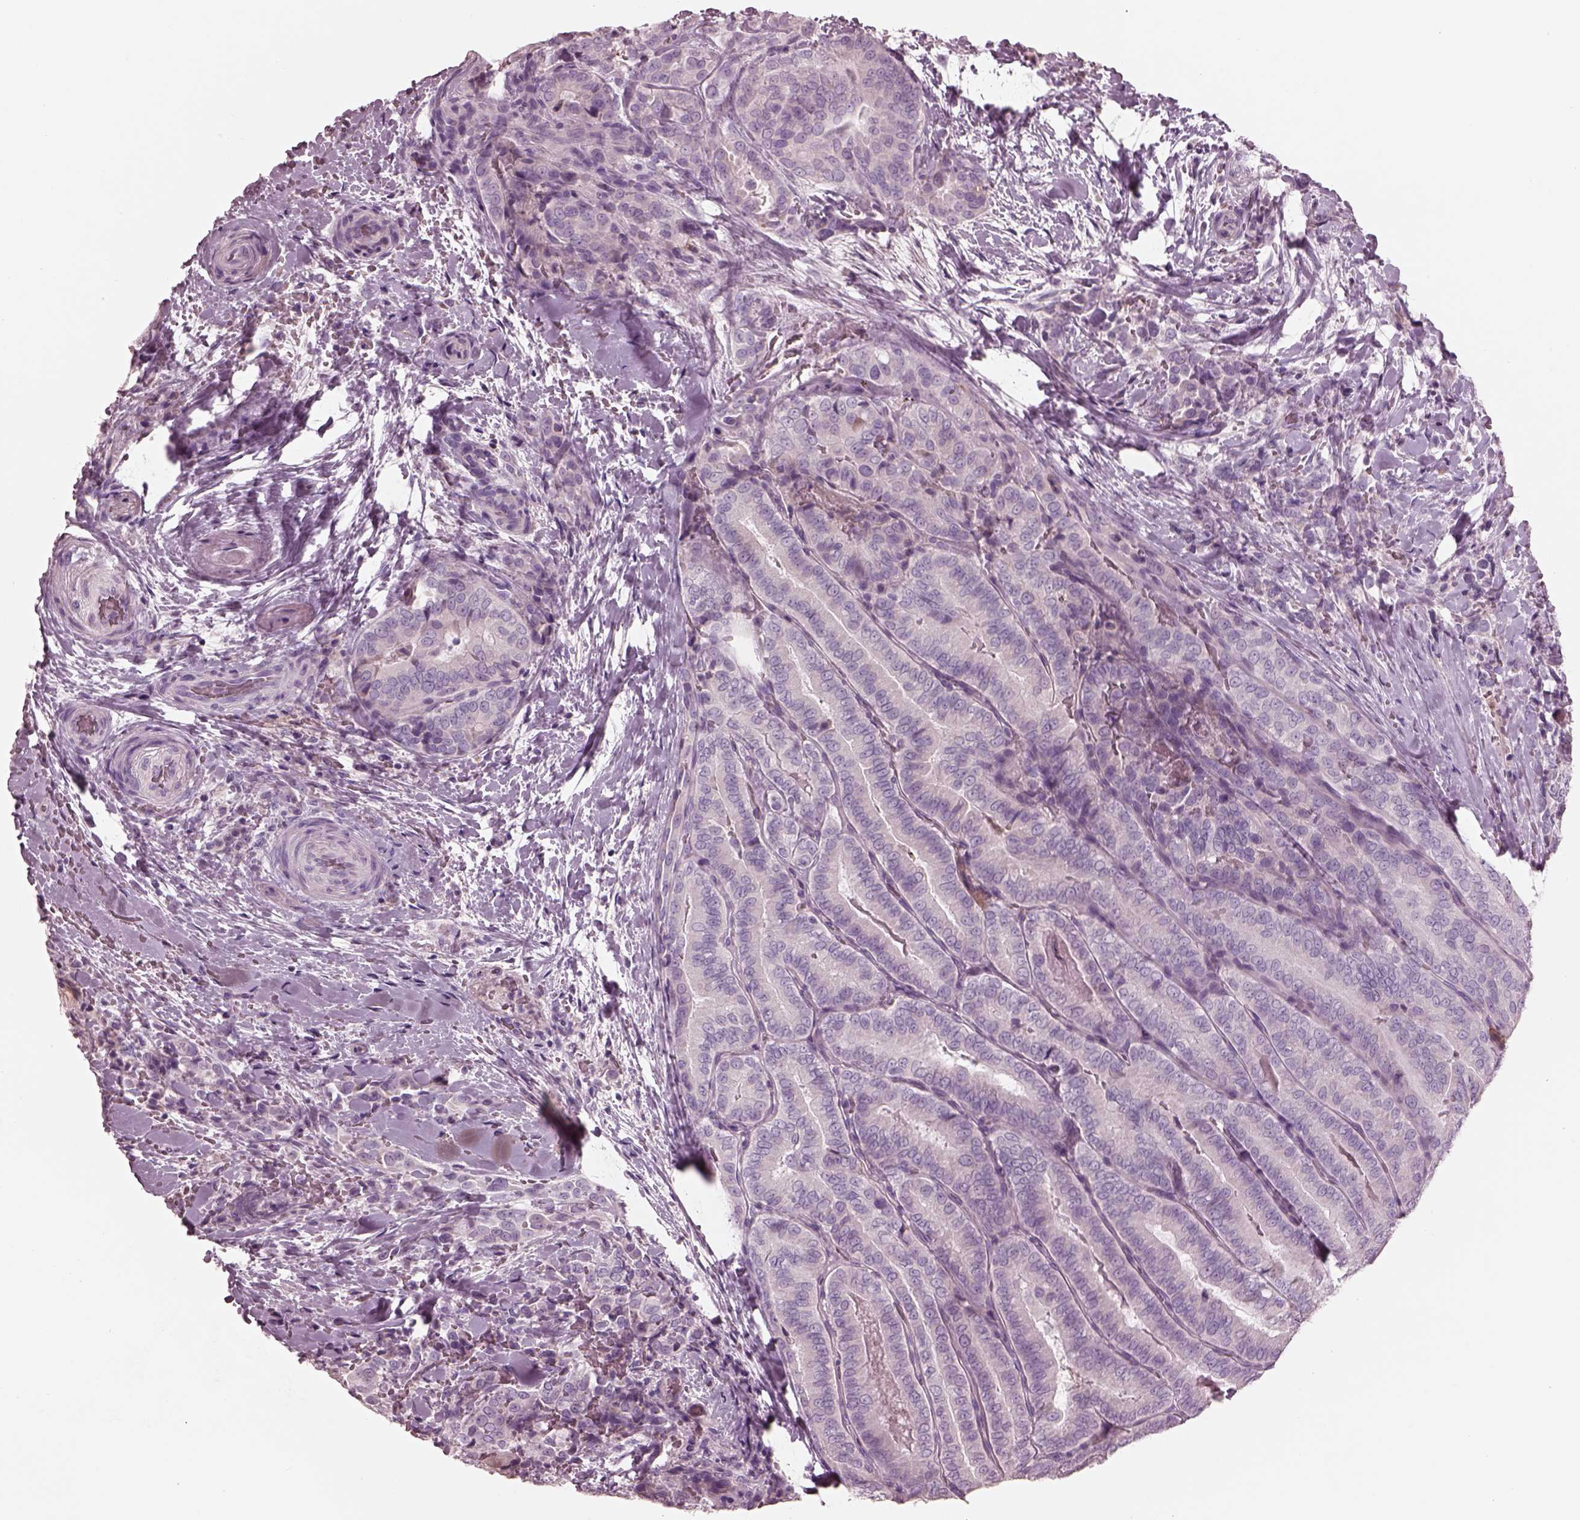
{"staining": {"intensity": "negative", "quantity": "none", "location": "none"}, "tissue": "thyroid cancer", "cell_type": "Tumor cells", "image_type": "cancer", "snomed": [{"axis": "morphology", "description": "Papillary adenocarcinoma, NOS"}, {"axis": "topography", "description": "Thyroid gland"}], "caption": "Immunohistochemistry (IHC) of thyroid papillary adenocarcinoma shows no expression in tumor cells. (Stains: DAB (3,3'-diaminobenzidine) IHC with hematoxylin counter stain, Microscopy: brightfield microscopy at high magnification).", "gene": "CADM2", "patient": {"sex": "male", "age": 61}}